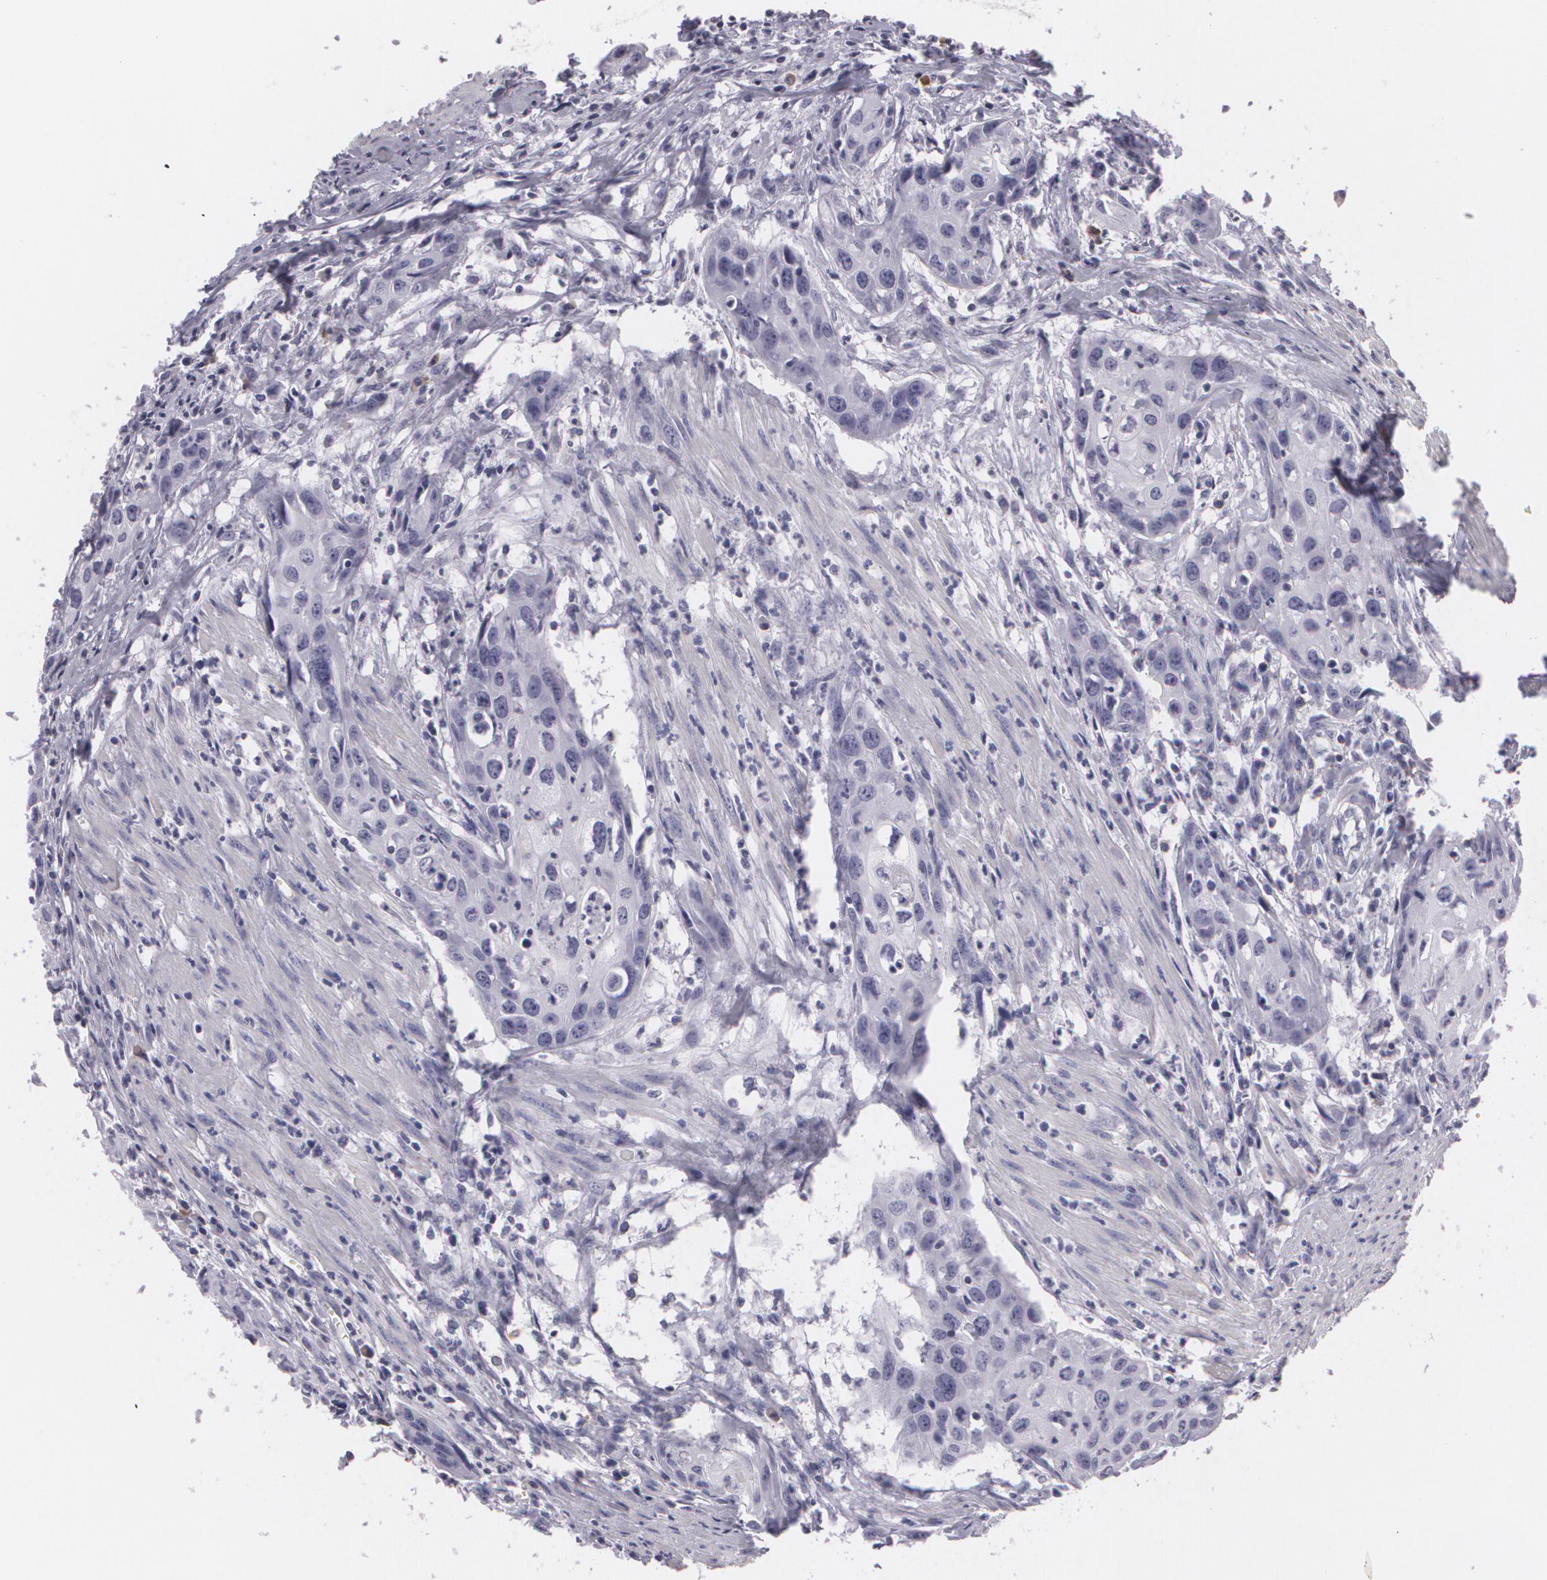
{"staining": {"intensity": "negative", "quantity": "none", "location": "none"}, "tissue": "urothelial cancer", "cell_type": "Tumor cells", "image_type": "cancer", "snomed": [{"axis": "morphology", "description": "Urothelial carcinoma, High grade"}, {"axis": "topography", "description": "Urinary bladder"}], "caption": "Immunohistochemical staining of urothelial cancer shows no significant staining in tumor cells. Brightfield microscopy of immunohistochemistry stained with DAB (brown) and hematoxylin (blue), captured at high magnification.", "gene": "MAP2", "patient": {"sex": "male", "age": 54}}